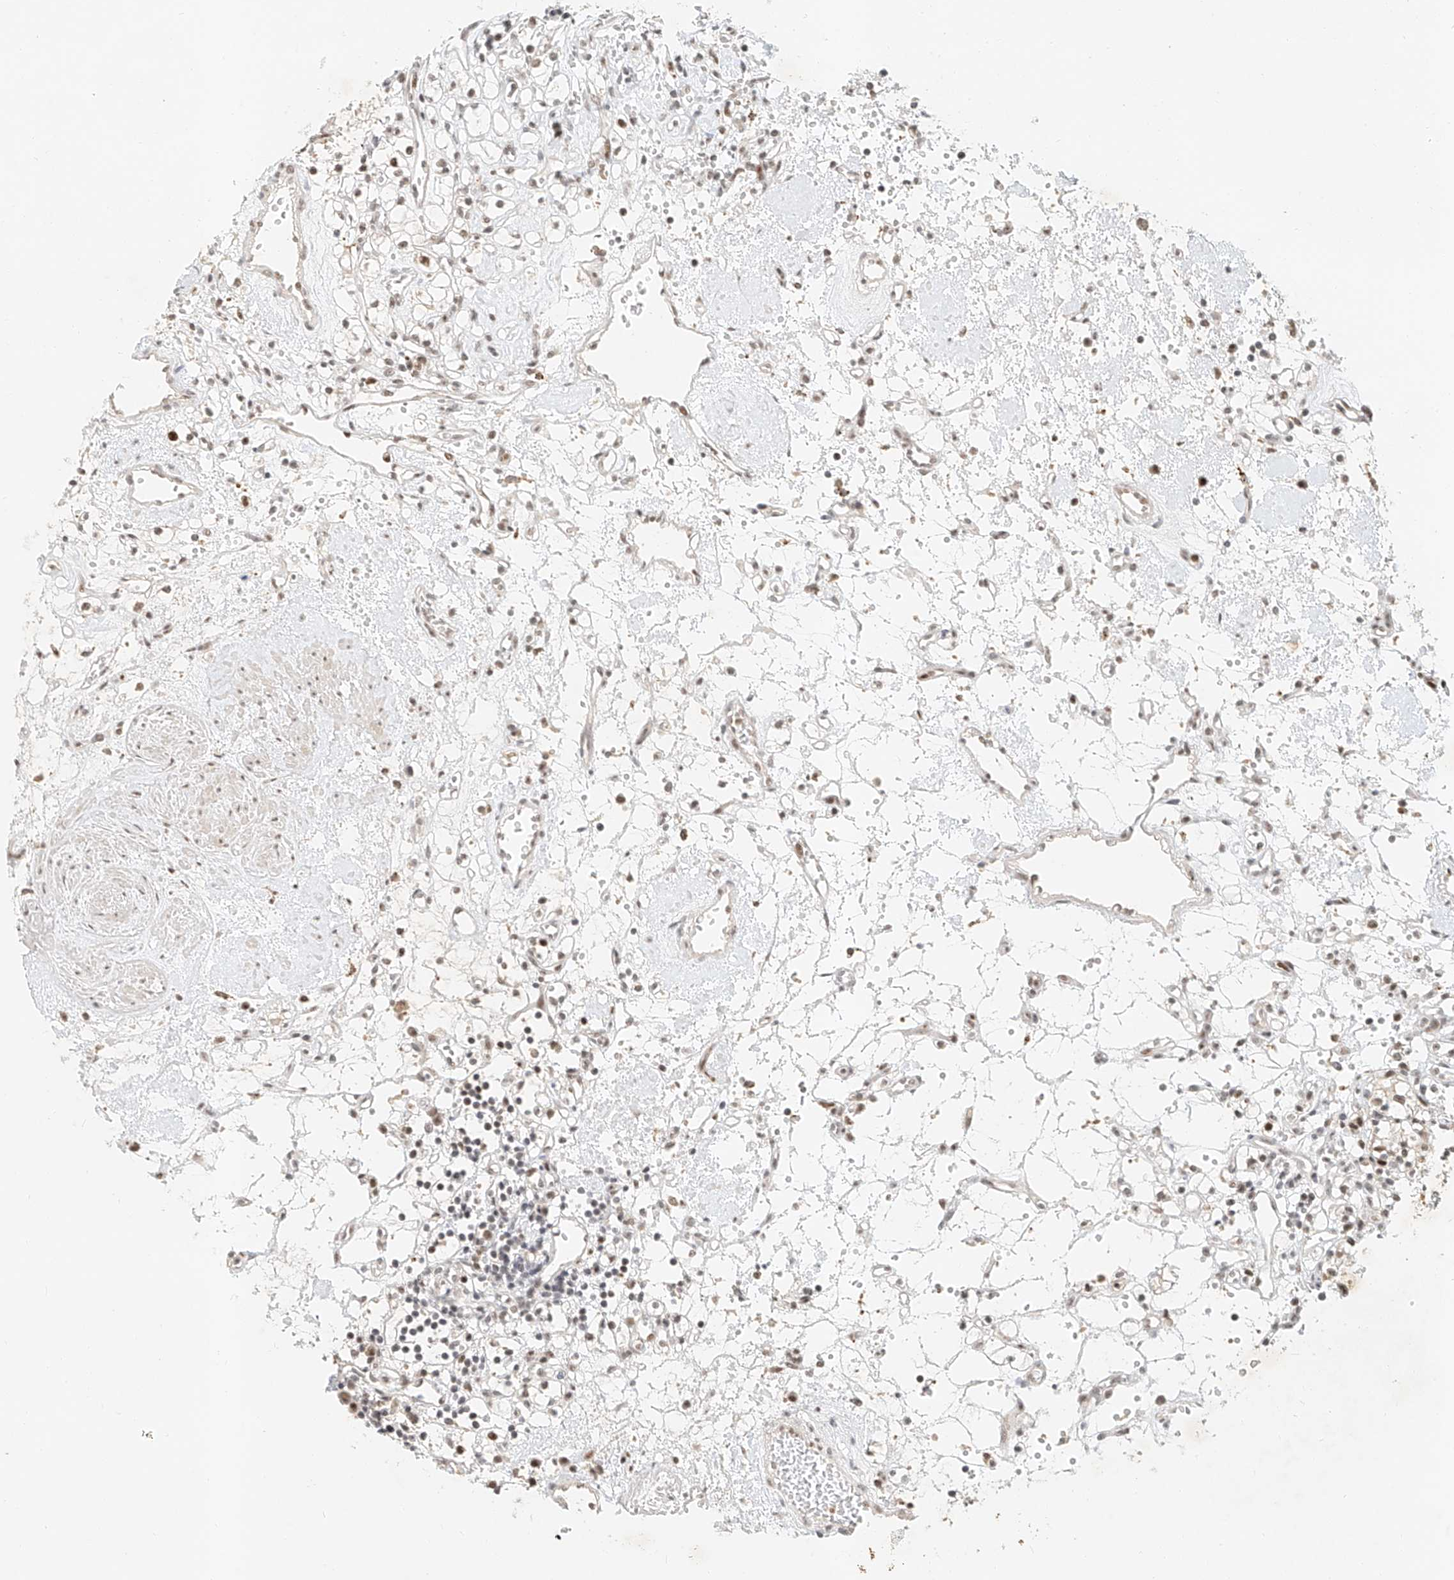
{"staining": {"intensity": "moderate", "quantity": ">75%", "location": "nuclear"}, "tissue": "renal cancer", "cell_type": "Tumor cells", "image_type": "cancer", "snomed": [{"axis": "morphology", "description": "Adenocarcinoma, NOS"}, {"axis": "topography", "description": "Kidney"}], "caption": "Immunohistochemical staining of adenocarcinoma (renal) reveals moderate nuclear protein staining in approximately >75% of tumor cells.", "gene": "CXorf58", "patient": {"sex": "female", "age": 59}}